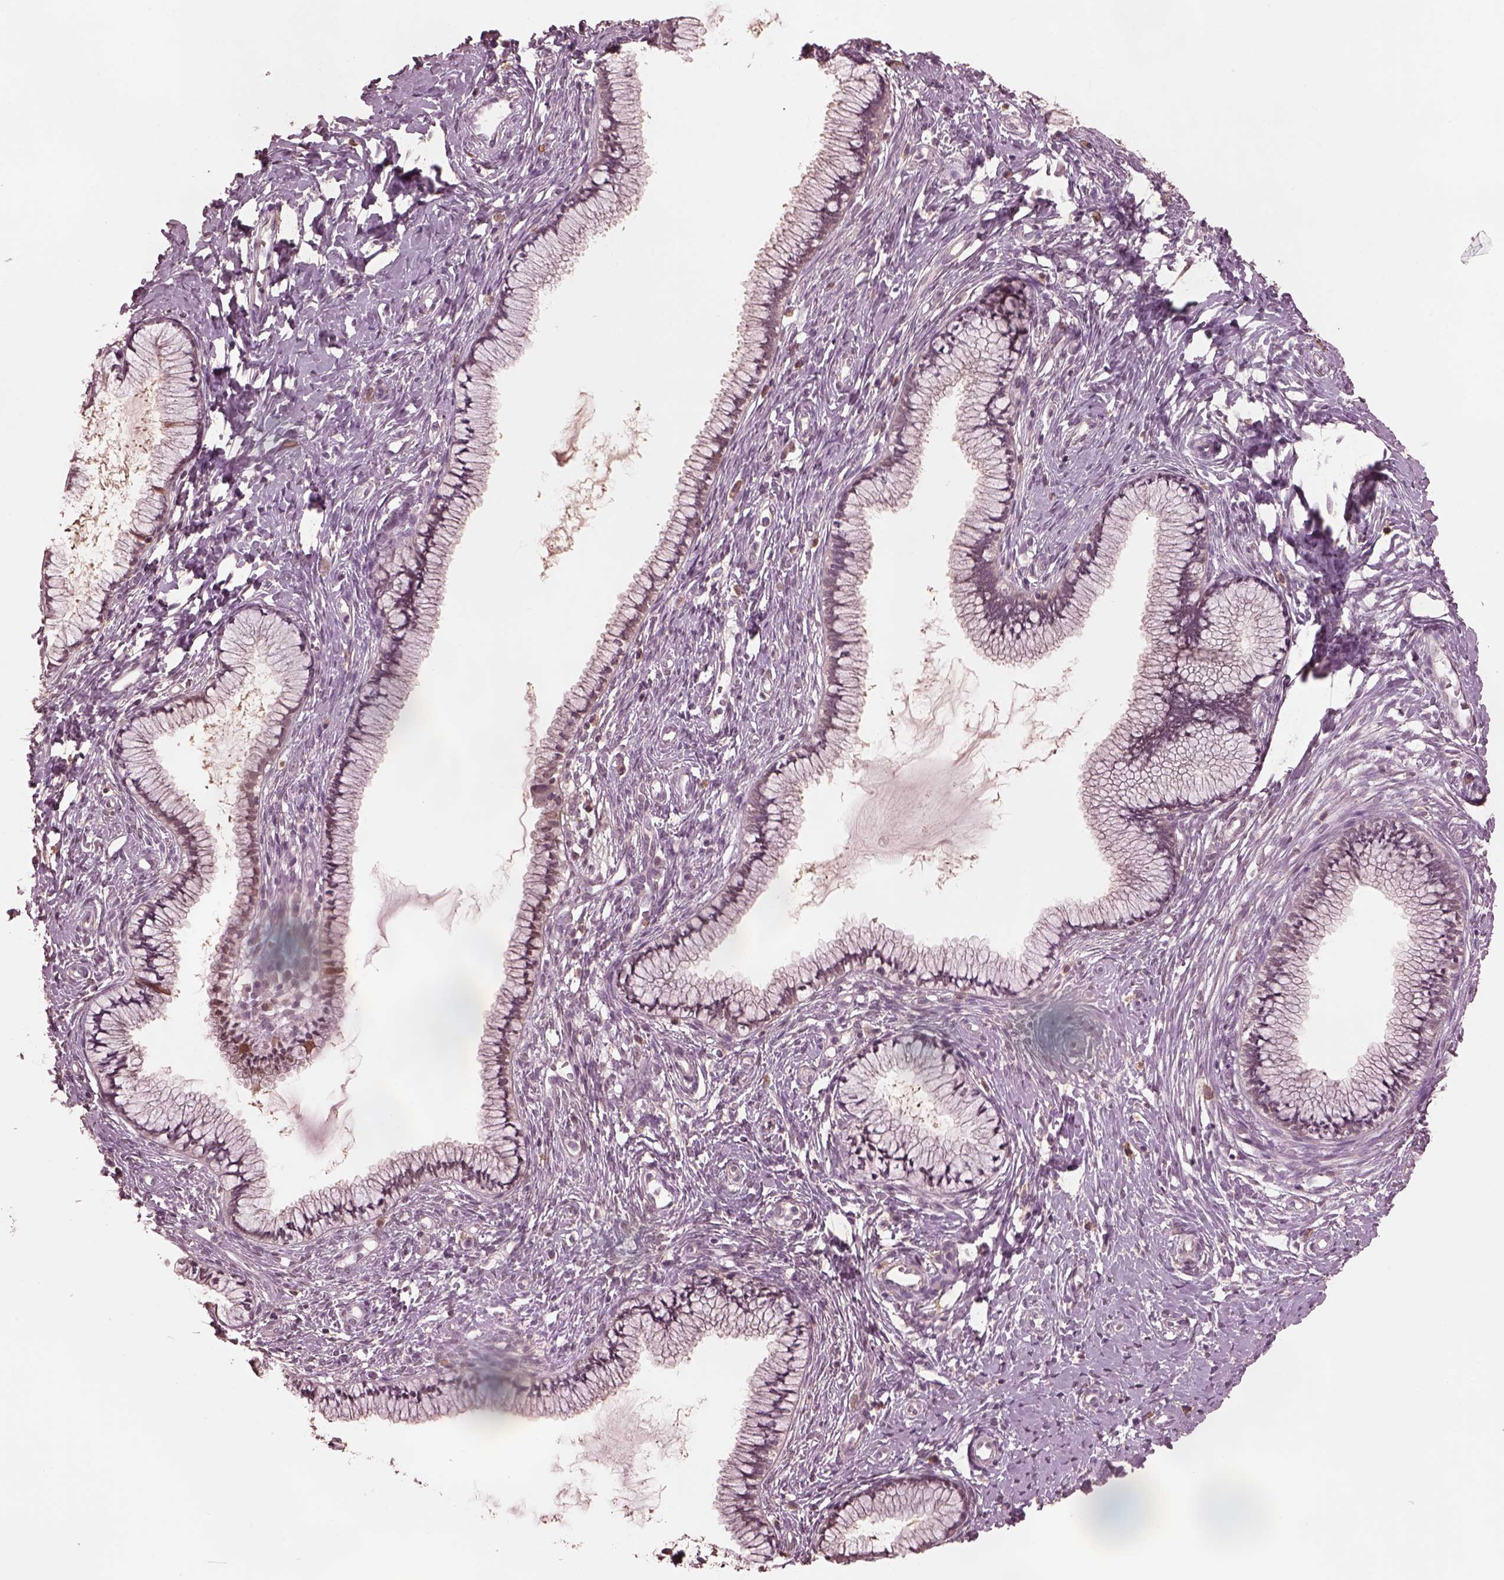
{"staining": {"intensity": "negative", "quantity": "none", "location": "none"}, "tissue": "cervix", "cell_type": "Glandular cells", "image_type": "normal", "snomed": [{"axis": "morphology", "description": "Normal tissue, NOS"}, {"axis": "topography", "description": "Cervix"}], "caption": "Immunohistochemistry (IHC) of unremarkable cervix displays no staining in glandular cells. (DAB (3,3'-diaminobenzidine) immunohistochemistry visualized using brightfield microscopy, high magnification).", "gene": "SRI", "patient": {"sex": "female", "age": 40}}